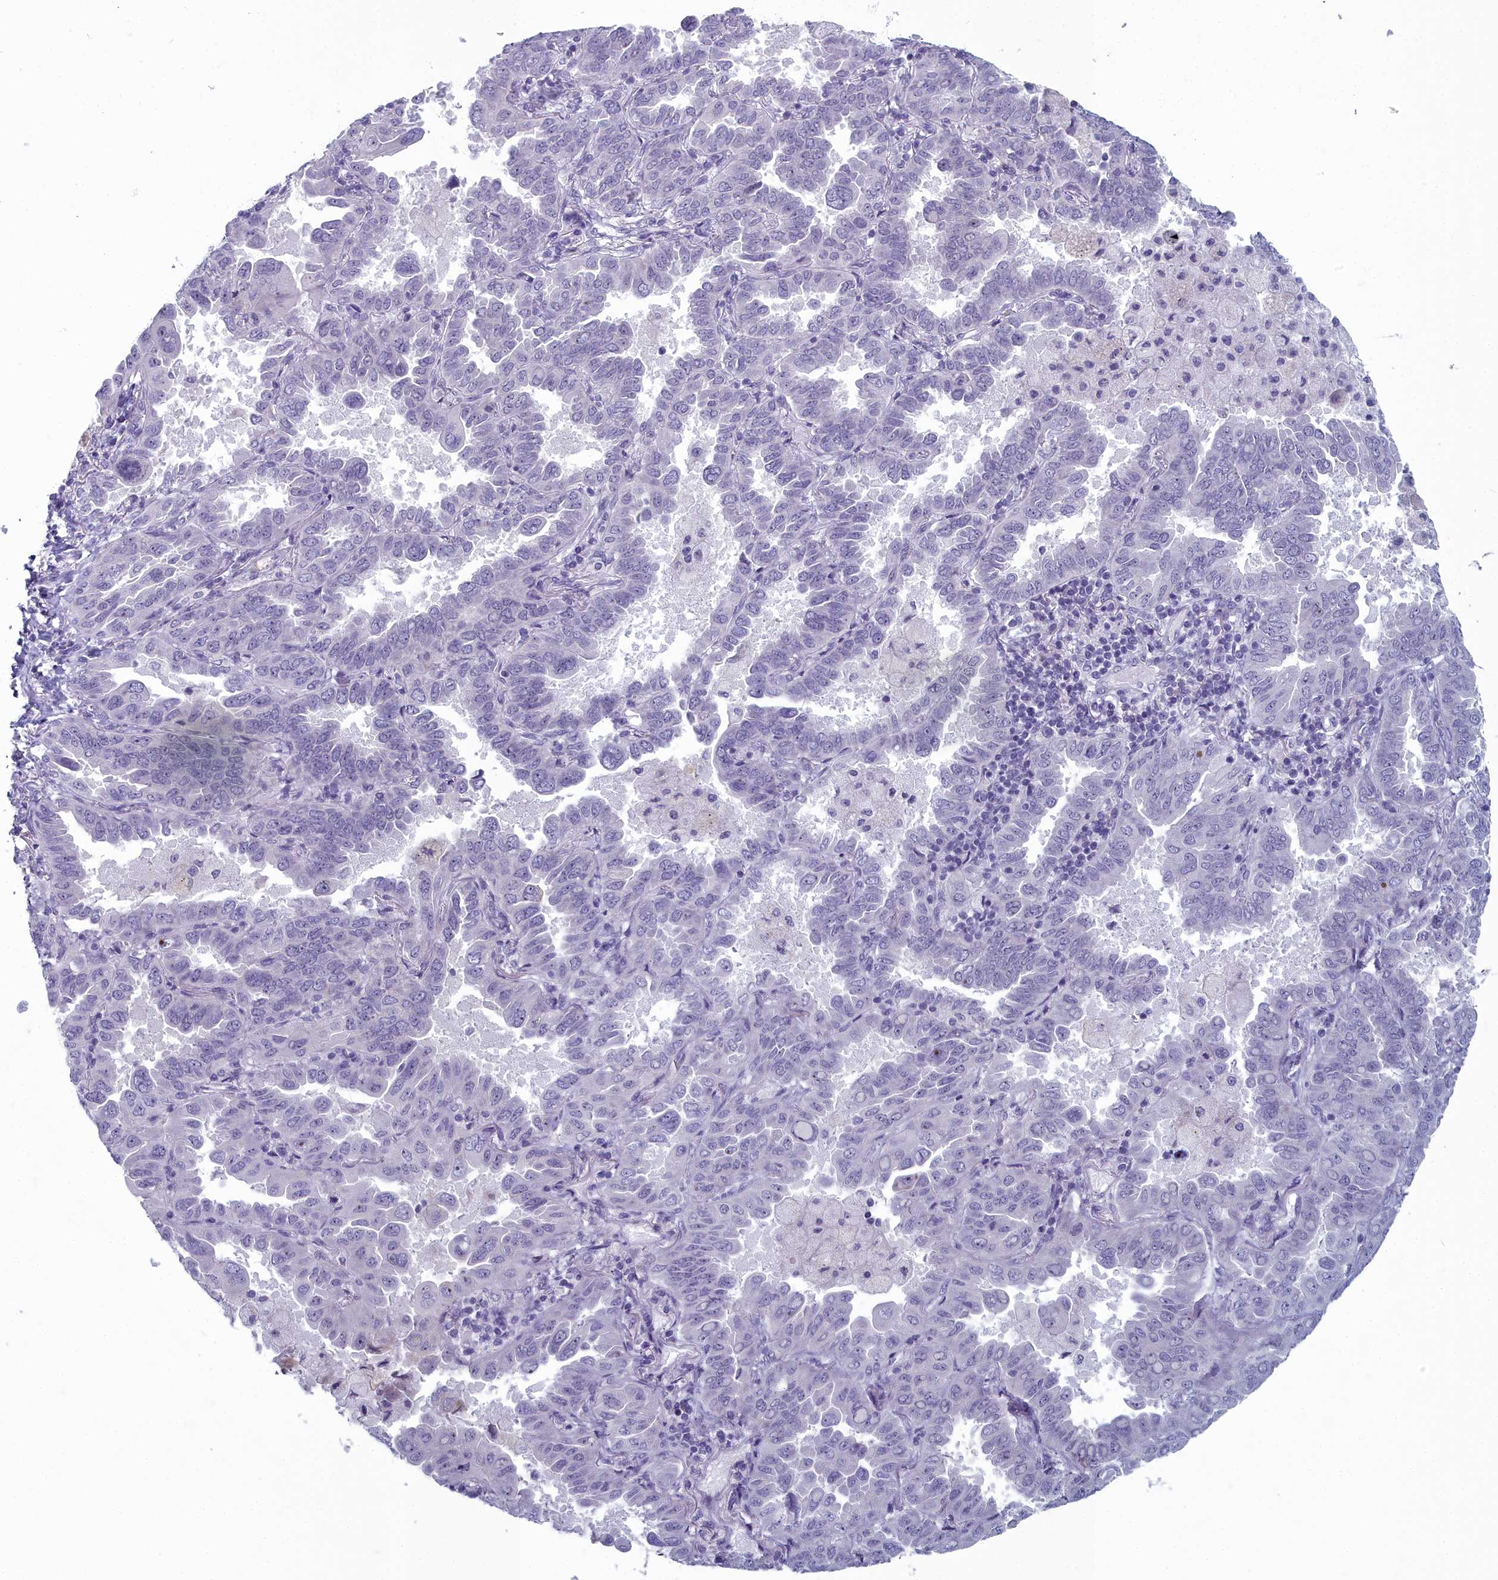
{"staining": {"intensity": "negative", "quantity": "none", "location": "none"}, "tissue": "lung cancer", "cell_type": "Tumor cells", "image_type": "cancer", "snomed": [{"axis": "morphology", "description": "Adenocarcinoma, NOS"}, {"axis": "topography", "description": "Lung"}], "caption": "Image shows no significant protein positivity in tumor cells of adenocarcinoma (lung).", "gene": "INSYN2A", "patient": {"sex": "male", "age": 64}}